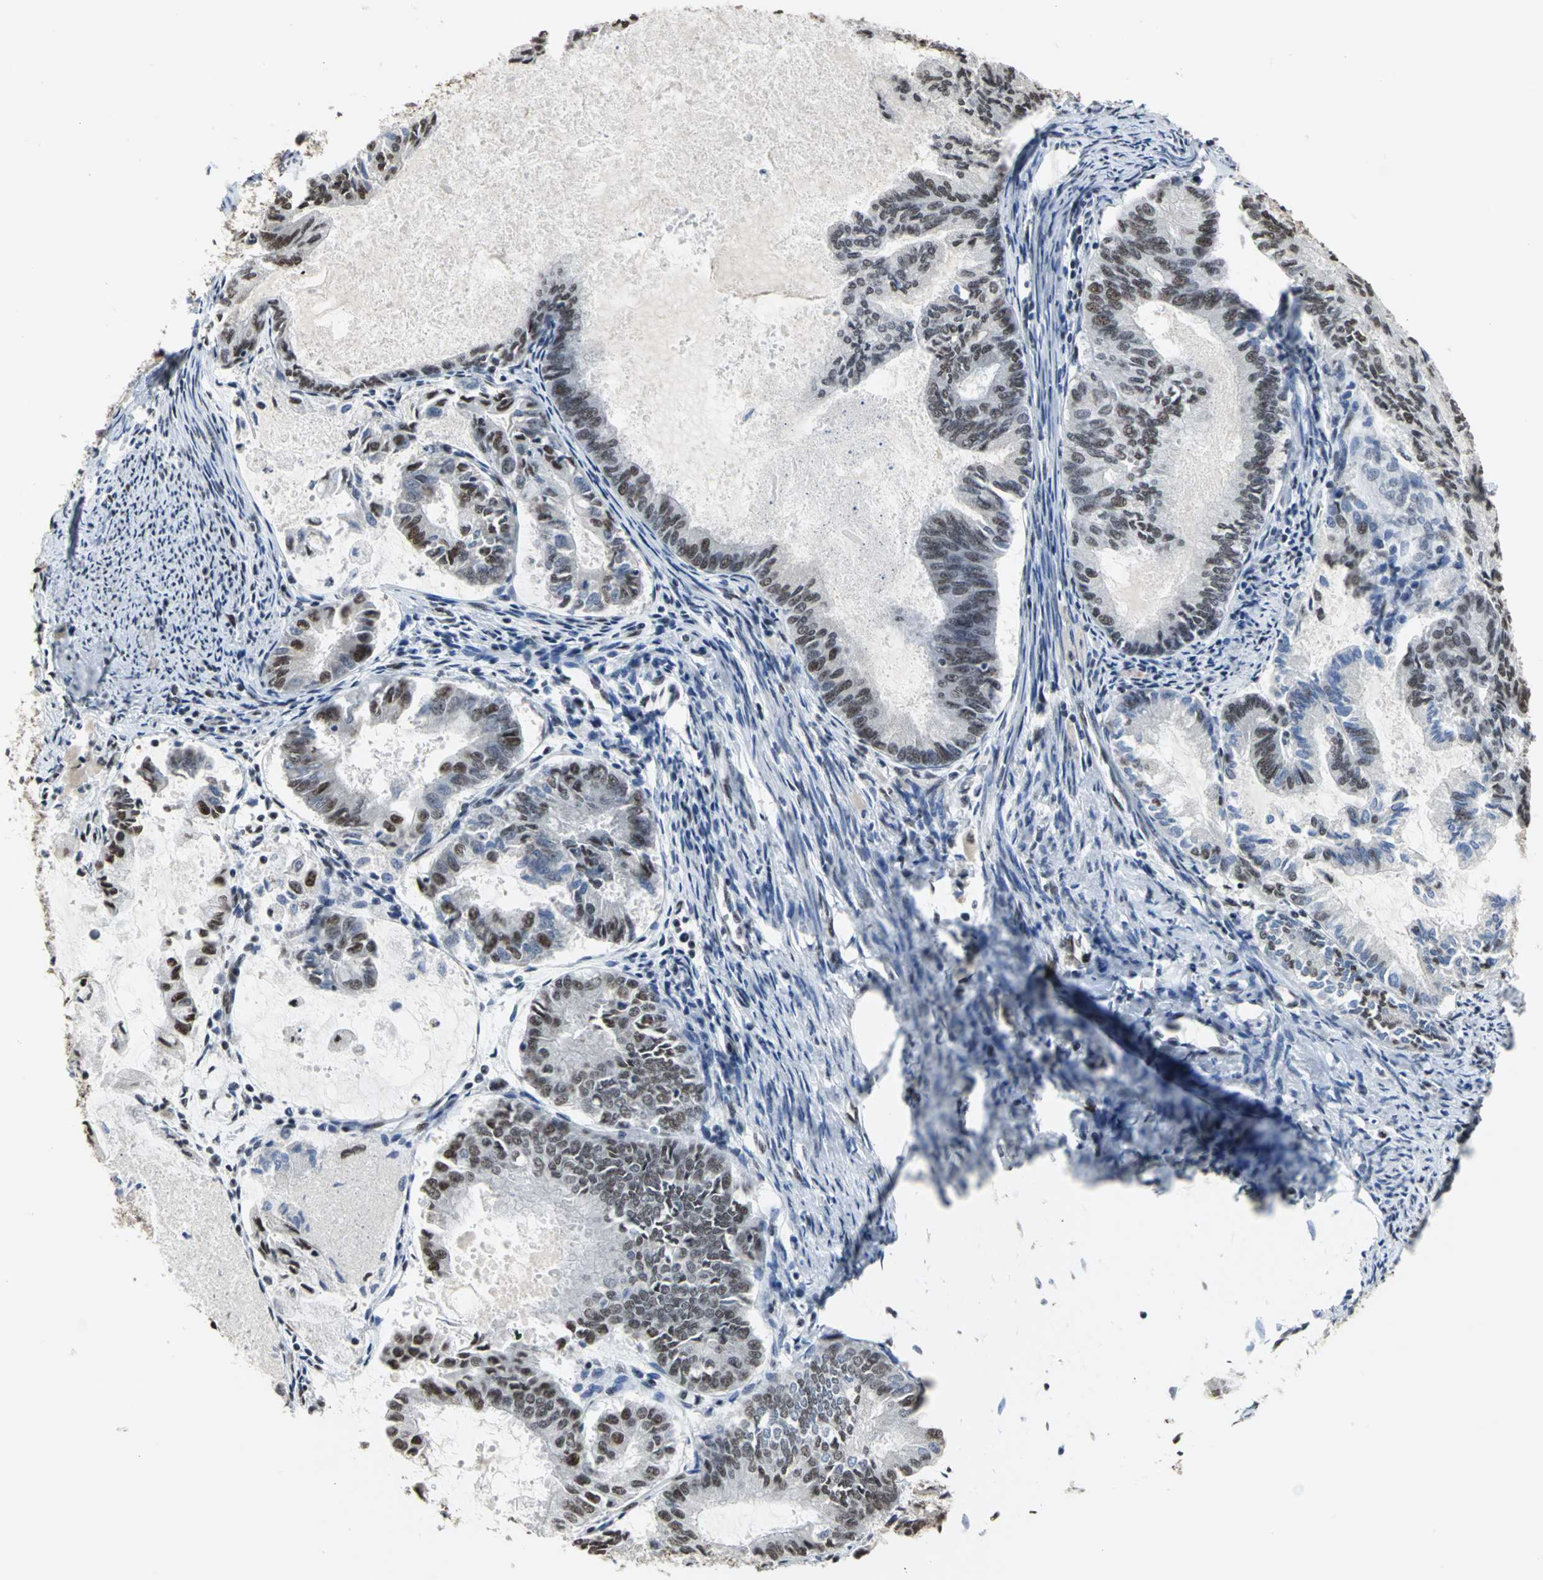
{"staining": {"intensity": "moderate", "quantity": ">75%", "location": "nuclear"}, "tissue": "endometrial cancer", "cell_type": "Tumor cells", "image_type": "cancer", "snomed": [{"axis": "morphology", "description": "Adenocarcinoma, NOS"}, {"axis": "topography", "description": "Endometrium"}], "caption": "Moderate nuclear protein expression is identified in approximately >75% of tumor cells in adenocarcinoma (endometrial). (IHC, brightfield microscopy, high magnification).", "gene": "CCDC88C", "patient": {"sex": "female", "age": 86}}